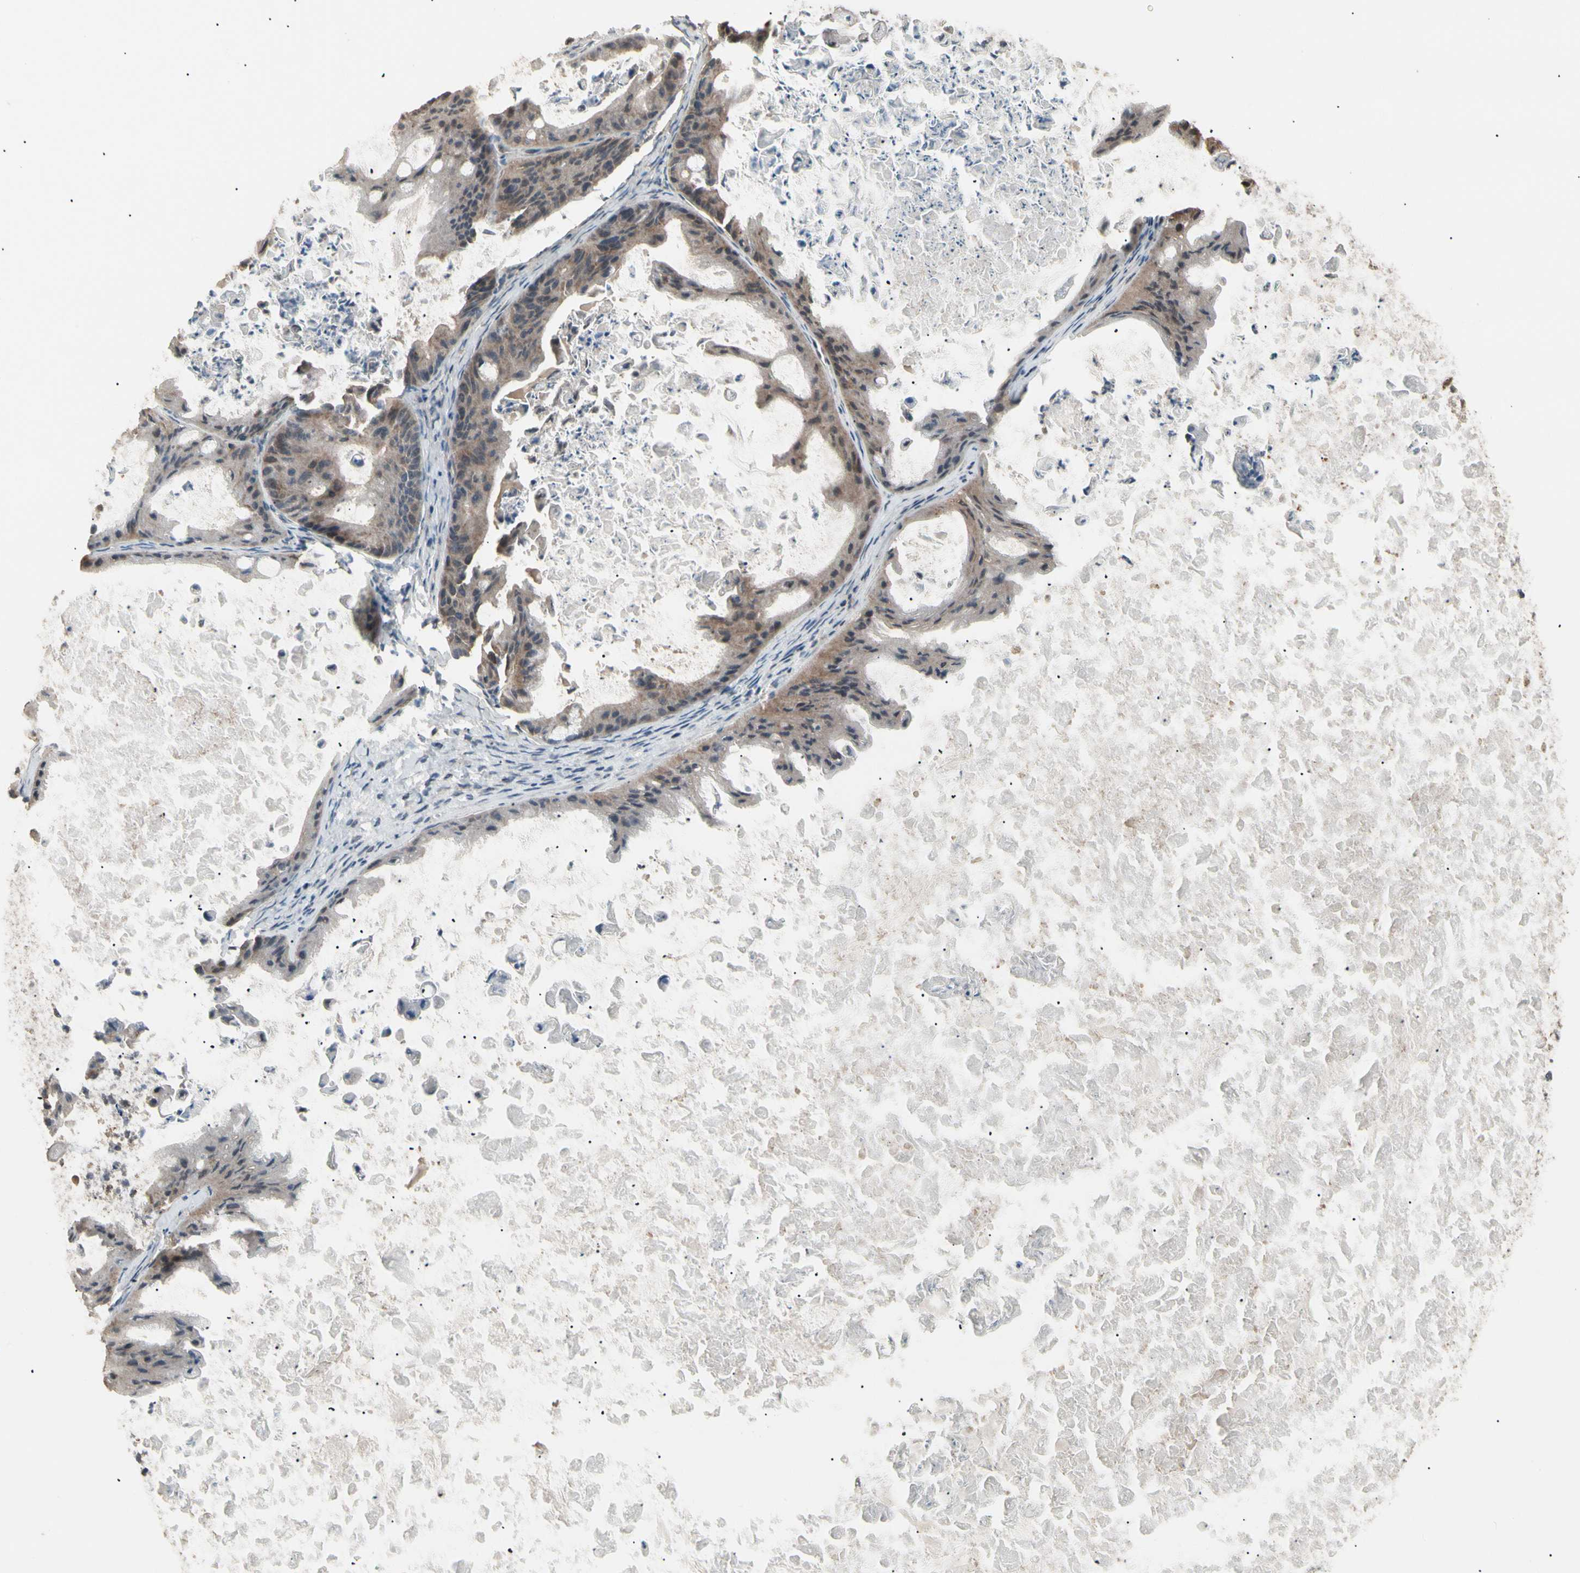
{"staining": {"intensity": "weak", "quantity": ">75%", "location": "cytoplasmic/membranous"}, "tissue": "ovarian cancer", "cell_type": "Tumor cells", "image_type": "cancer", "snomed": [{"axis": "morphology", "description": "Cystadenocarcinoma, mucinous, NOS"}, {"axis": "topography", "description": "Ovary"}], "caption": "This histopathology image demonstrates IHC staining of ovarian cancer, with low weak cytoplasmic/membranous expression in about >75% of tumor cells.", "gene": "MAPK13", "patient": {"sex": "female", "age": 37}}